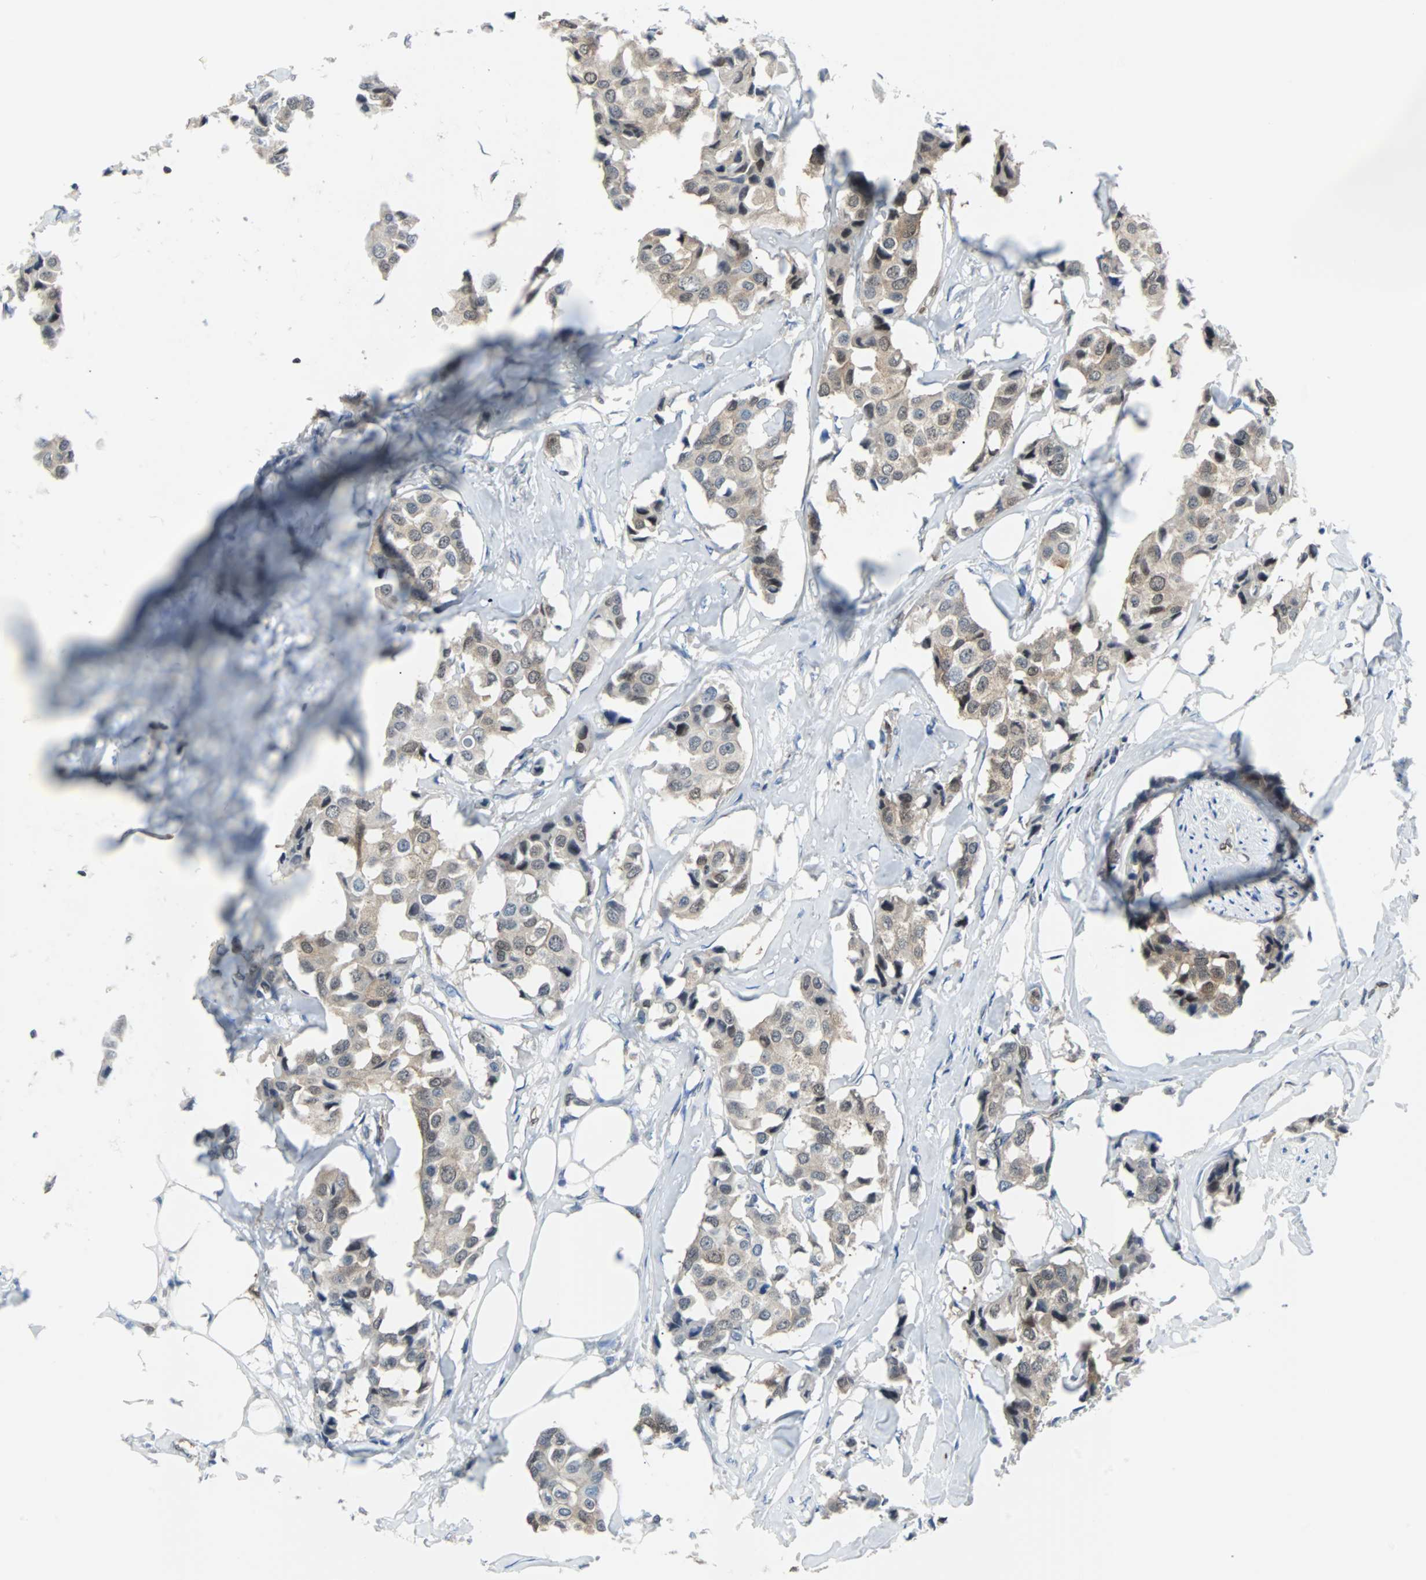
{"staining": {"intensity": "weak", "quantity": ">75%", "location": "cytoplasmic/membranous,nuclear"}, "tissue": "breast cancer", "cell_type": "Tumor cells", "image_type": "cancer", "snomed": [{"axis": "morphology", "description": "Duct carcinoma"}, {"axis": "topography", "description": "Breast"}], "caption": "Brown immunohistochemical staining in infiltrating ductal carcinoma (breast) shows weak cytoplasmic/membranous and nuclear positivity in approximately >75% of tumor cells. The staining was performed using DAB (3,3'-diaminobenzidine), with brown indicating positive protein expression. Nuclei are stained blue with hematoxylin.", "gene": "MAP2K6", "patient": {"sex": "female", "age": 80}}